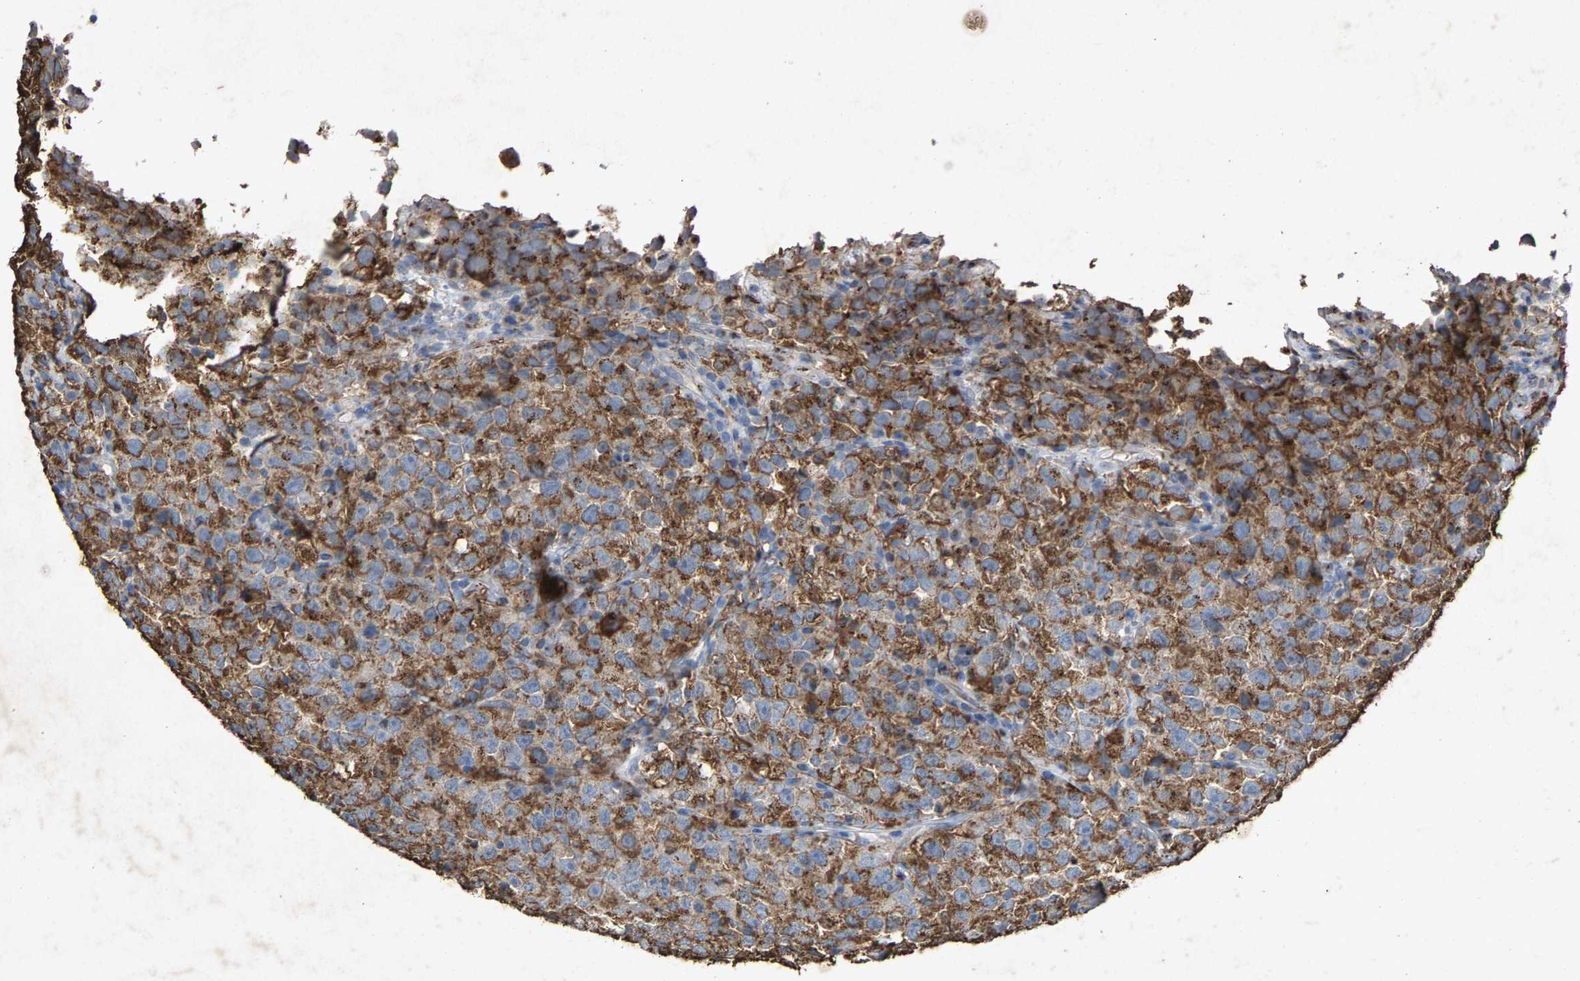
{"staining": {"intensity": "moderate", "quantity": ">75%", "location": "cytoplasmic/membranous"}, "tissue": "testis cancer", "cell_type": "Tumor cells", "image_type": "cancer", "snomed": [{"axis": "morphology", "description": "Seminoma, NOS"}, {"axis": "topography", "description": "Testis"}], "caption": "Immunohistochemistry (IHC) staining of seminoma (testis), which demonstrates medium levels of moderate cytoplasmic/membranous positivity in about >75% of tumor cells indicating moderate cytoplasmic/membranous protein positivity. The staining was performed using DAB (brown) for protein detection and nuclei were counterstained in hematoxylin (blue).", "gene": "MAN2A1", "patient": {"sex": "male", "age": 22}}